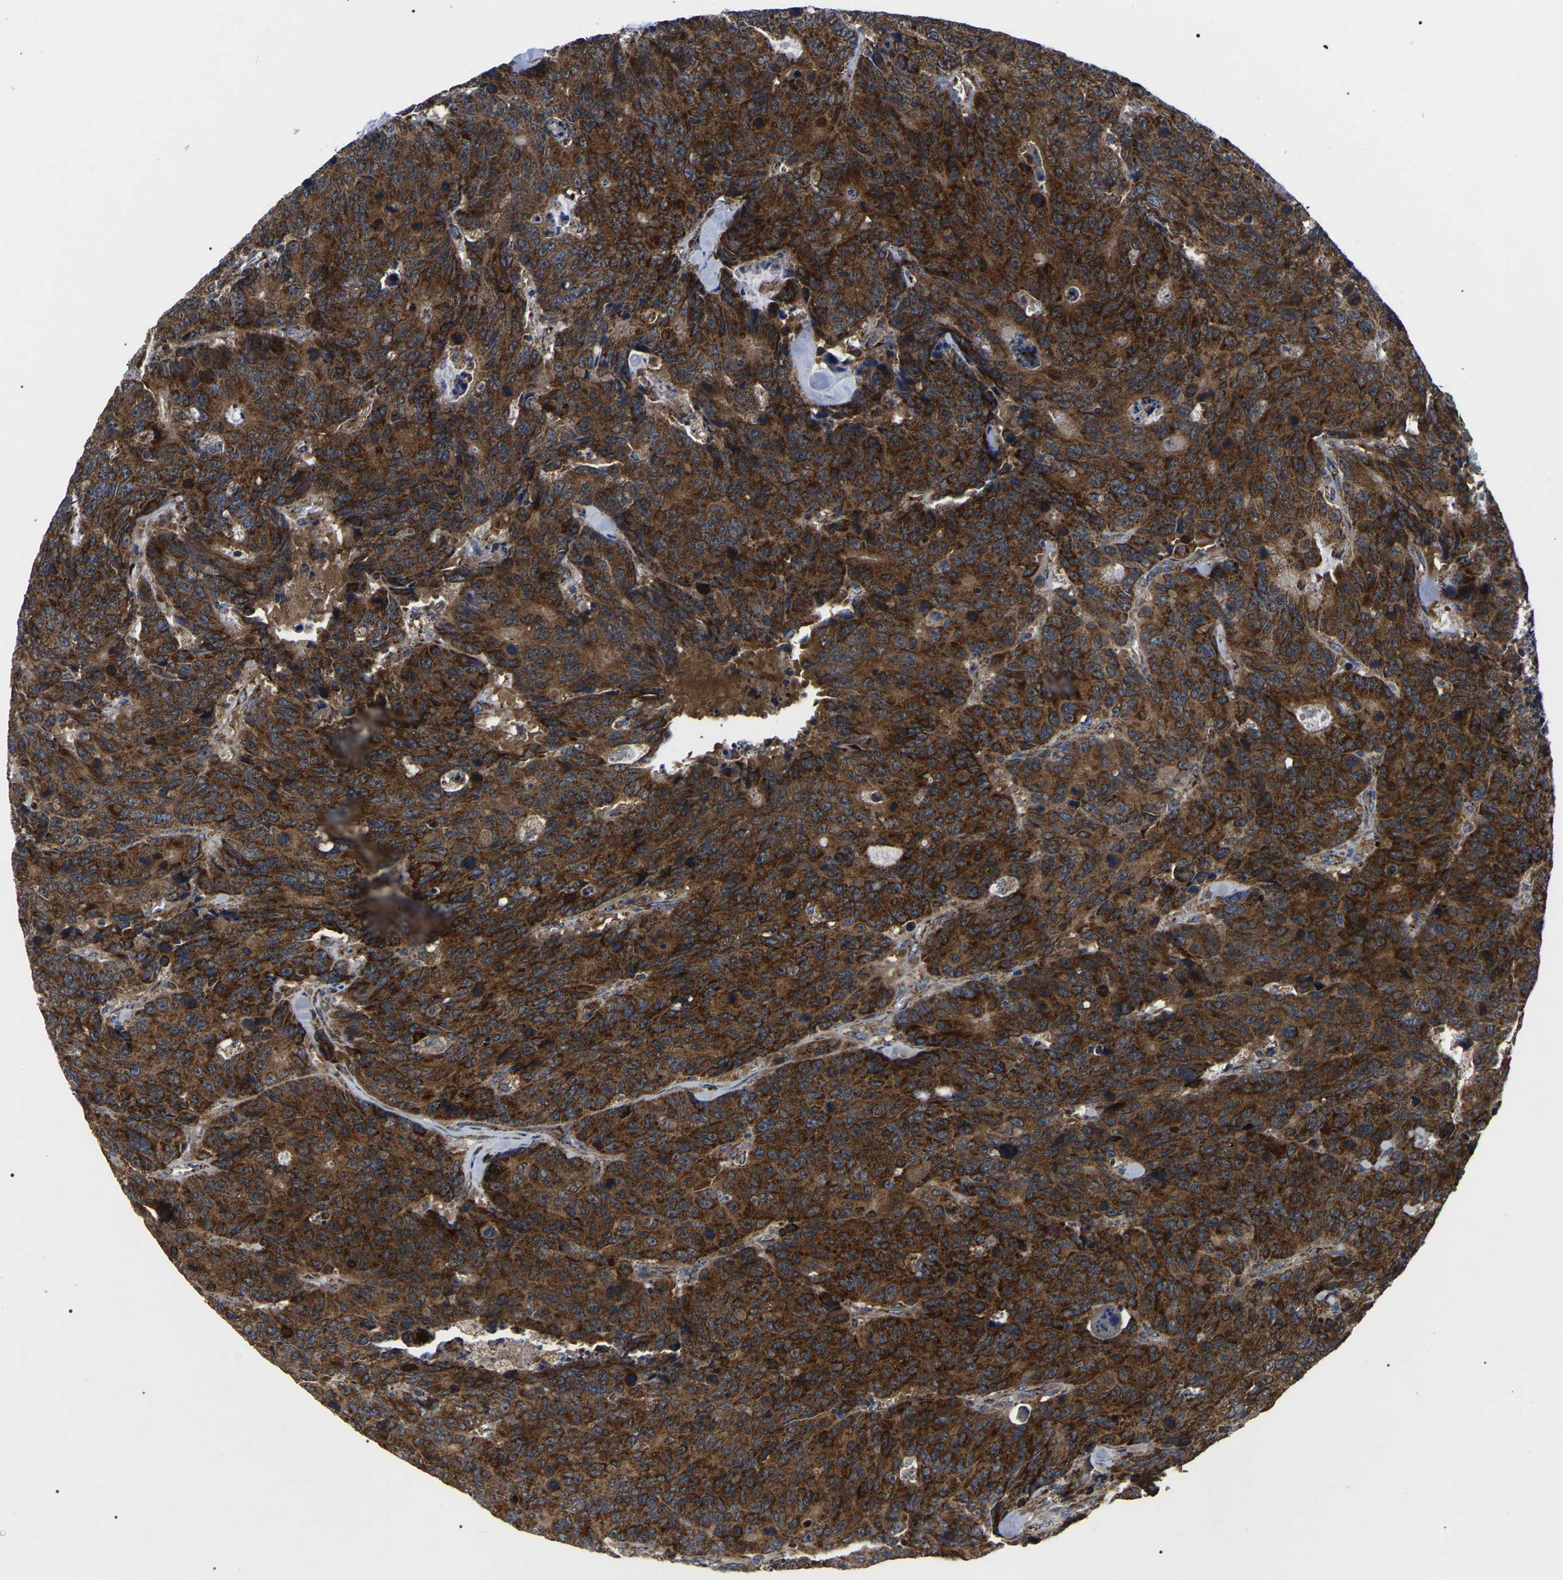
{"staining": {"intensity": "strong", "quantity": ">75%", "location": "cytoplasmic/membranous"}, "tissue": "colorectal cancer", "cell_type": "Tumor cells", "image_type": "cancer", "snomed": [{"axis": "morphology", "description": "Adenocarcinoma, NOS"}, {"axis": "topography", "description": "Colon"}], "caption": "The micrograph exhibits immunohistochemical staining of colorectal cancer (adenocarcinoma). There is strong cytoplasmic/membranous positivity is appreciated in approximately >75% of tumor cells. (IHC, brightfield microscopy, high magnification).", "gene": "PPM1E", "patient": {"sex": "female", "age": 86}}